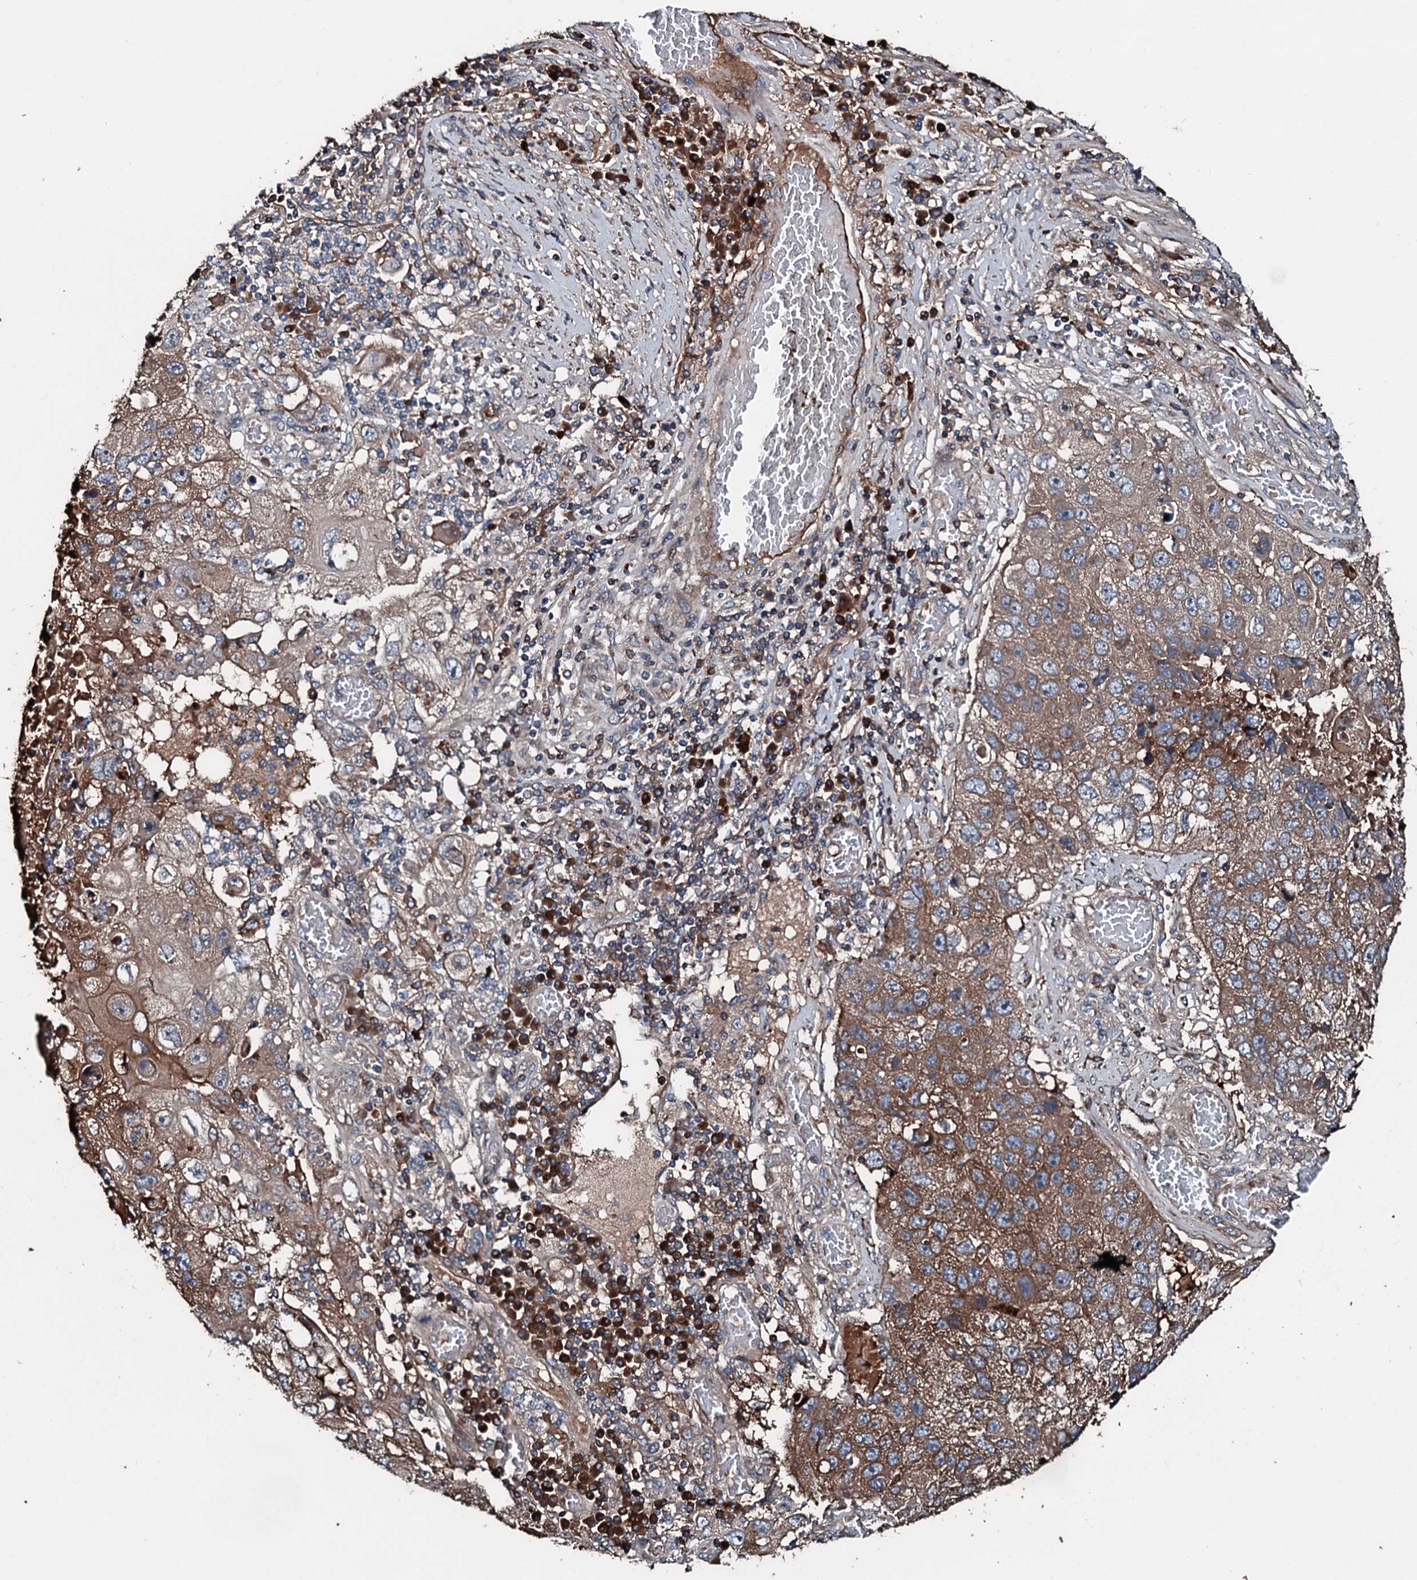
{"staining": {"intensity": "moderate", "quantity": ">75%", "location": "cytoplasmic/membranous"}, "tissue": "lung cancer", "cell_type": "Tumor cells", "image_type": "cancer", "snomed": [{"axis": "morphology", "description": "Squamous cell carcinoma, NOS"}, {"axis": "topography", "description": "Lung"}], "caption": "Immunohistochemistry image of neoplastic tissue: lung cancer (squamous cell carcinoma) stained using immunohistochemistry displays medium levels of moderate protein expression localized specifically in the cytoplasmic/membranous of tumor cells, appearing as a cytoplasmic/membranous brown color.", "gene": "AARS1", "patient": {"sex": "male", "age": 61}}